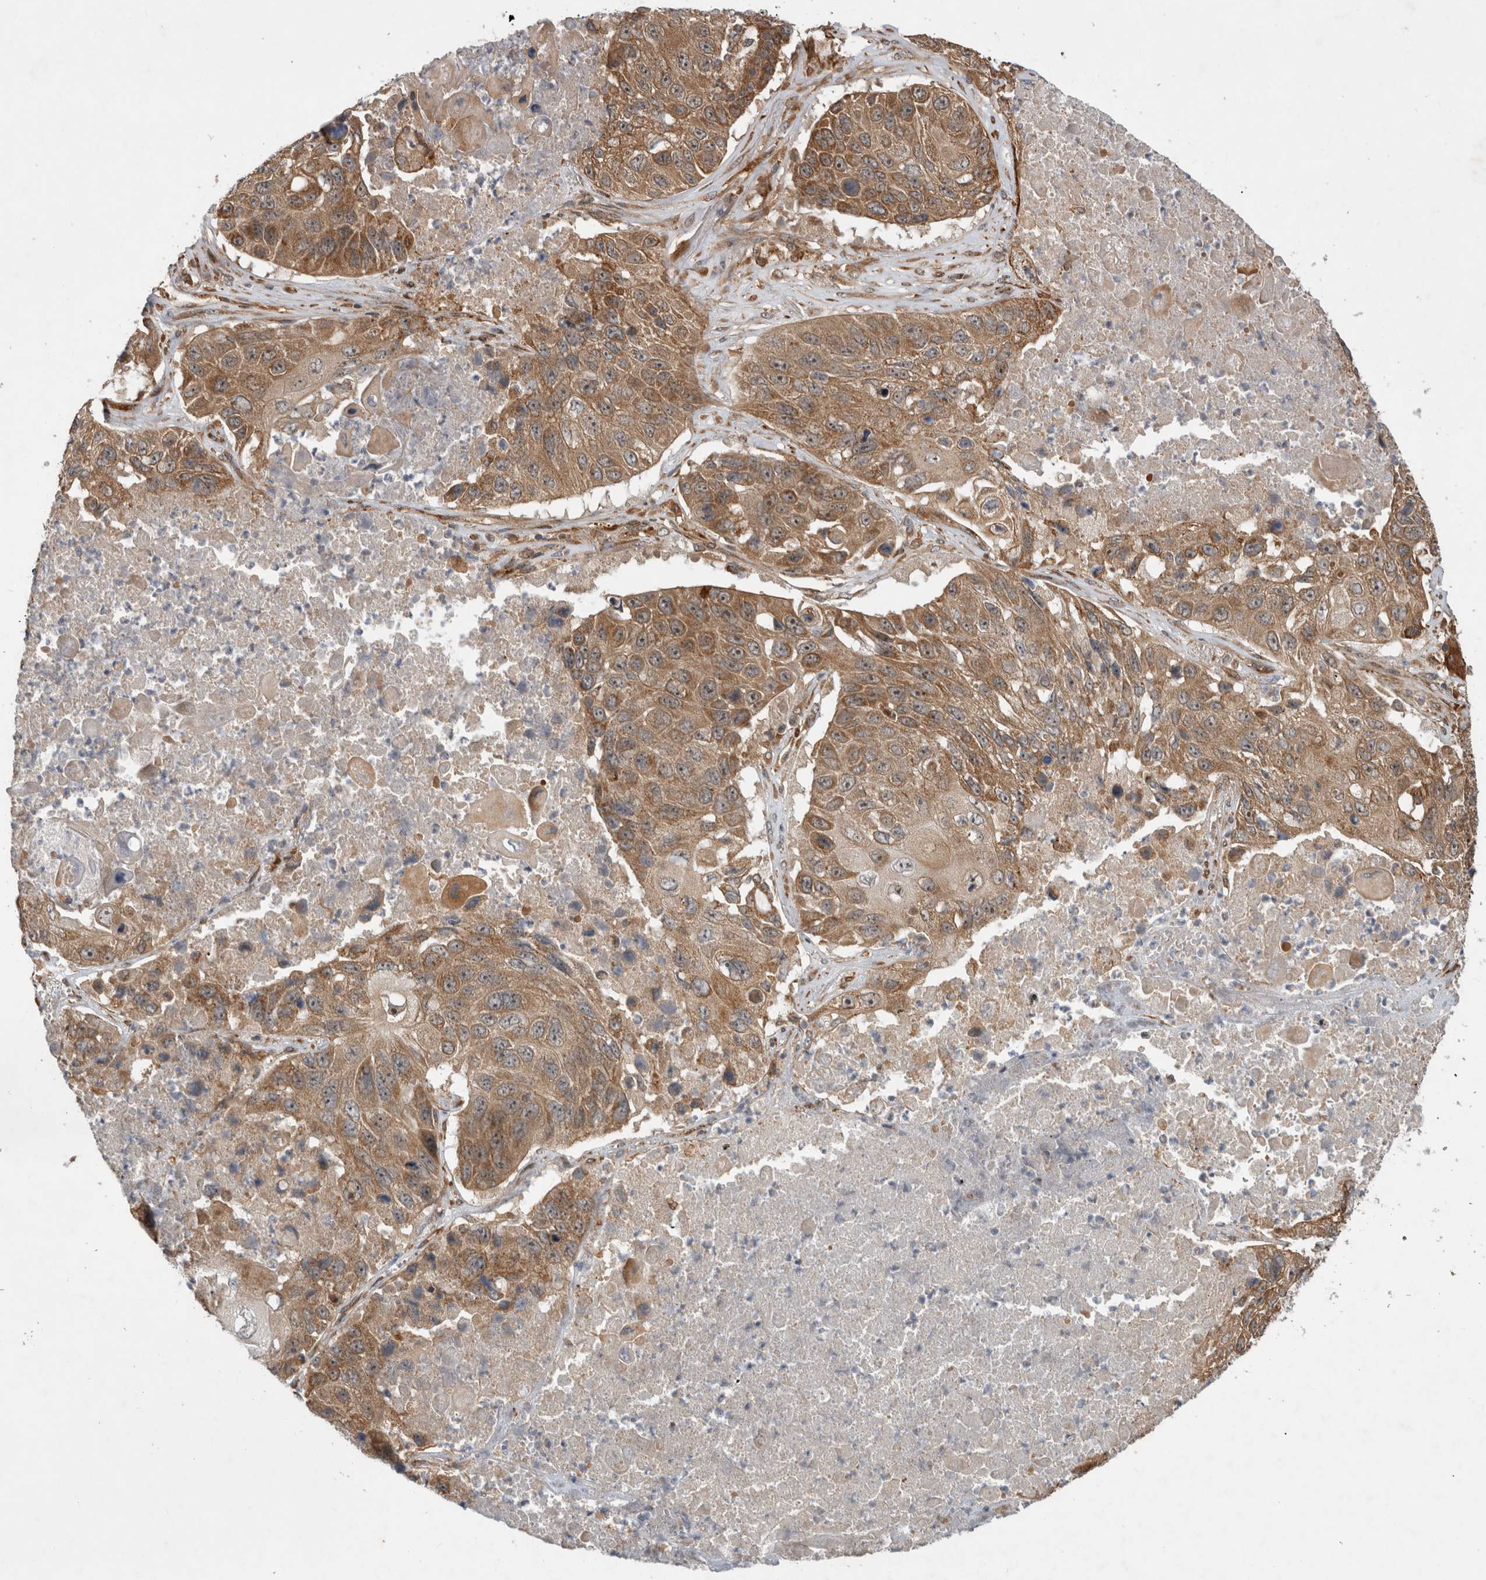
{"staining": {"intensity": "moderate", "quantity": ">75%", "location": "cytoplasmic/membranous"}, "tissue": "lung cancer", "cell_type": "Tumor cells", "image_type": "cancer", "snomed": [{"axis": "morphology", "description": "Squamous cell carcinoma, NOS"}, {"axis": "topography", "description": "Lung"}], "caption": "High-power microscopy captured an IHC photomicrograph of lung squamous cell carcinoma, revealing moderate cytoplasmic/membranous staining in approximately >75% of tumor cells.", "gene": "TUBD1", "patient": {"sex": "male", "age": 61}}